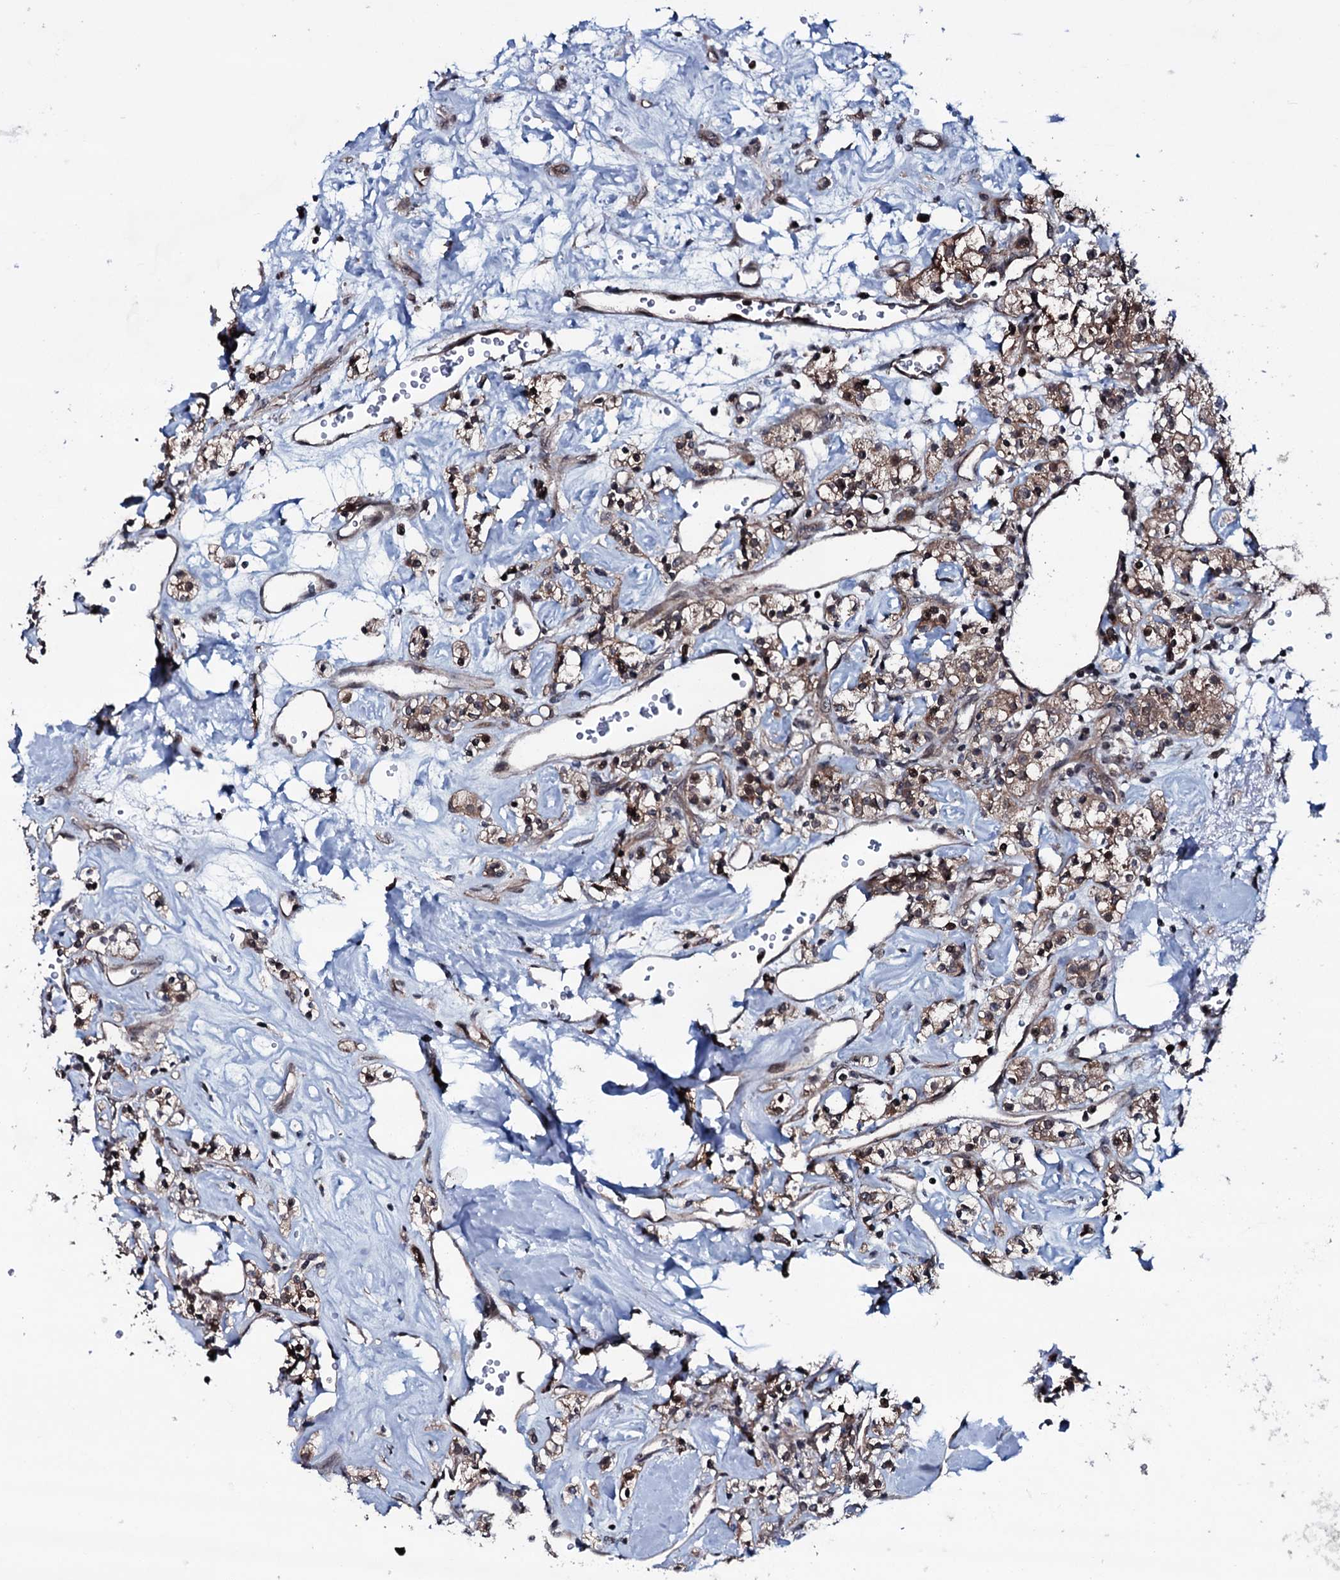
{"staining": {"intensity": "moderate", "quantity": ">75%", "location": "cytoplasmic/membranous,nuclear"}, "tissue": "renal cancer", "cell_type": "Tumor cells", "image_type": "cancer", "snomed": [{"axis": "morphology", "description": "Adenocarcinoma, NOS"}, {"axis": "topography", "description": "Kidney"}], "caption": "The histopathology image demonstrates a brown stain indicating the presence of a protein in the cytoplasmic/membranous and nuclear of tumor cells in adenocarcinoma (renal). (DAB IHC with brightfield microscopy, high magnification).", "gene": "OGFOD2", "patient": {"sex": "male", "age": 77}}